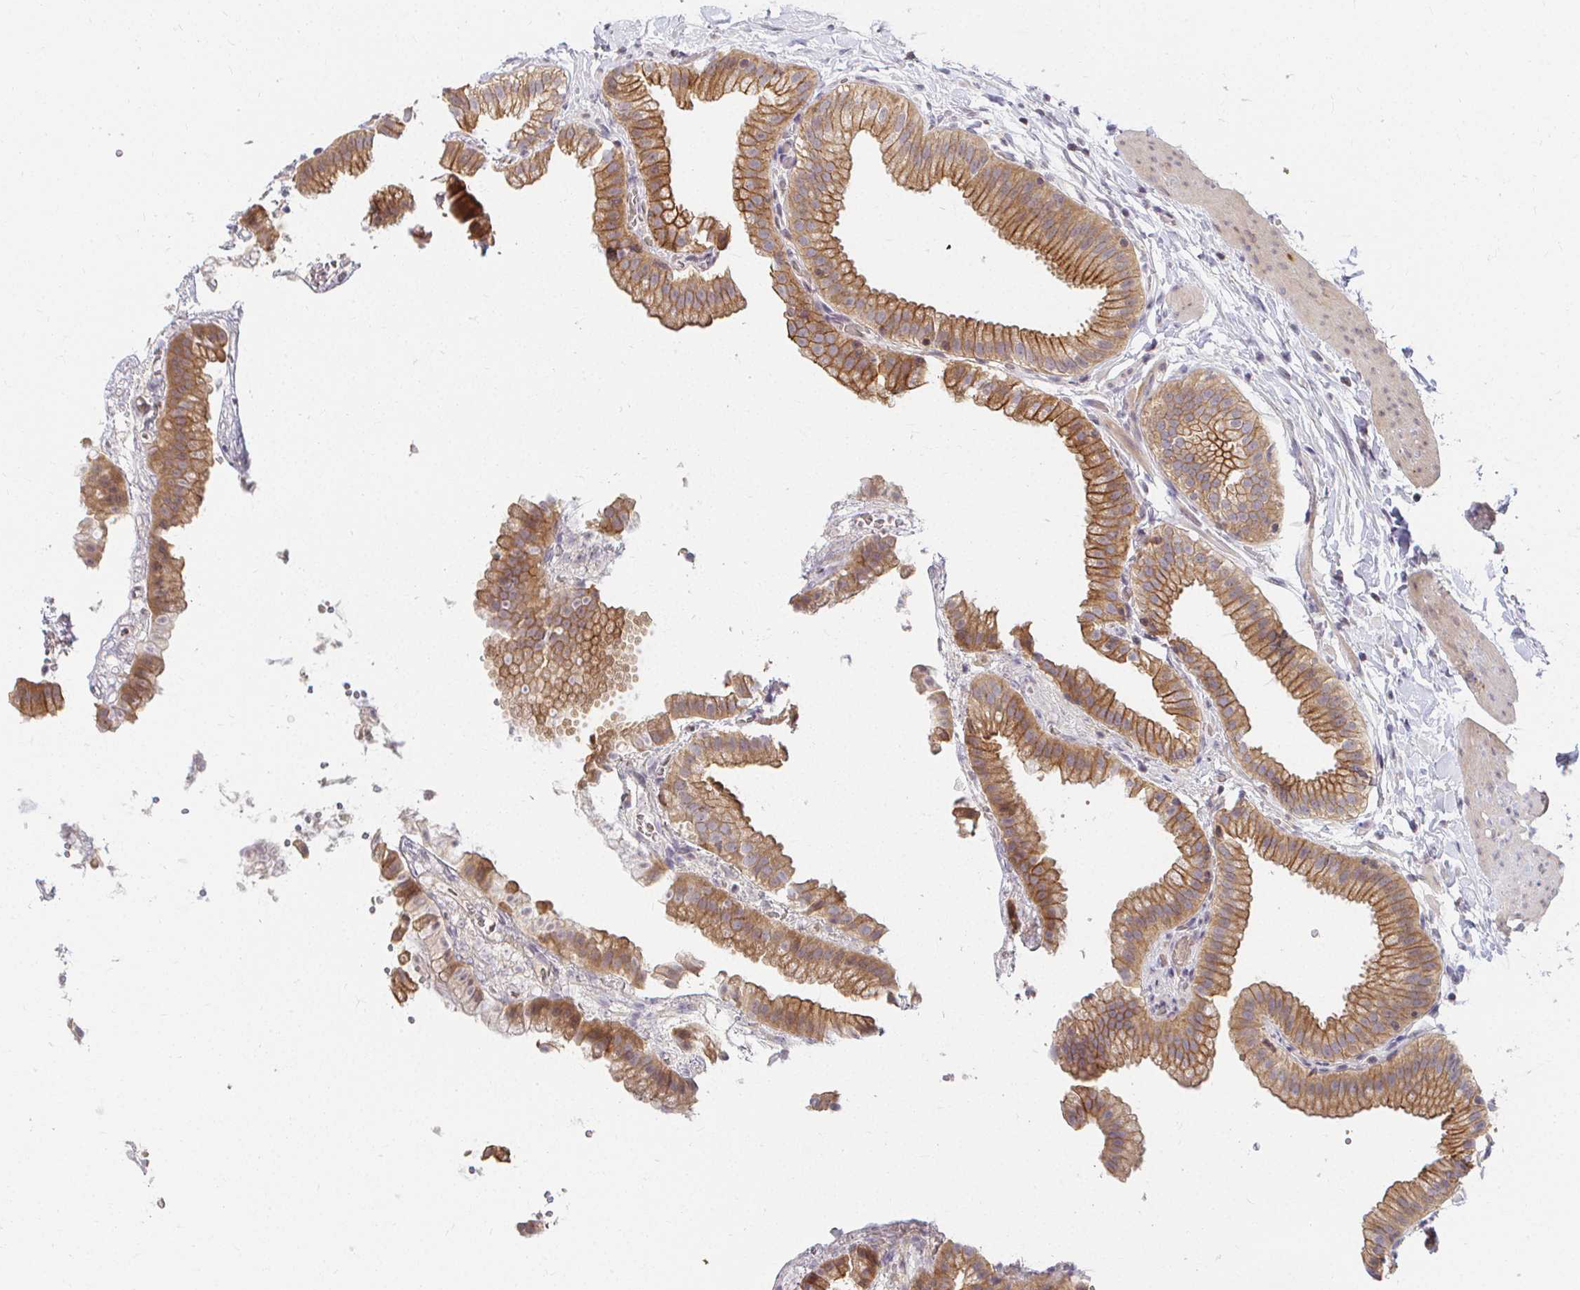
{"staining": {"intensity": "moderate", "quantity": ">75%", "location": "cytoplasmic/membranous"}, "tissue": "gallbladder", "cell_type": "Glandular cells", "image_type": "normal", "snomed": [{"axis": "morphology", "description": "Normal tissue, NOS"}, {"axis": "topography", "description": "Gallbladder"}], "caption": "Immunohistochemical staining of unremarkable gallbladder exhibits moderate cytoplasmic/membranous protein positivity in approximately >75% of glandular cells. Nuclei are stained in blue.", "gene": "ANK3", "patient": {"sex": "female", "age": 63}}